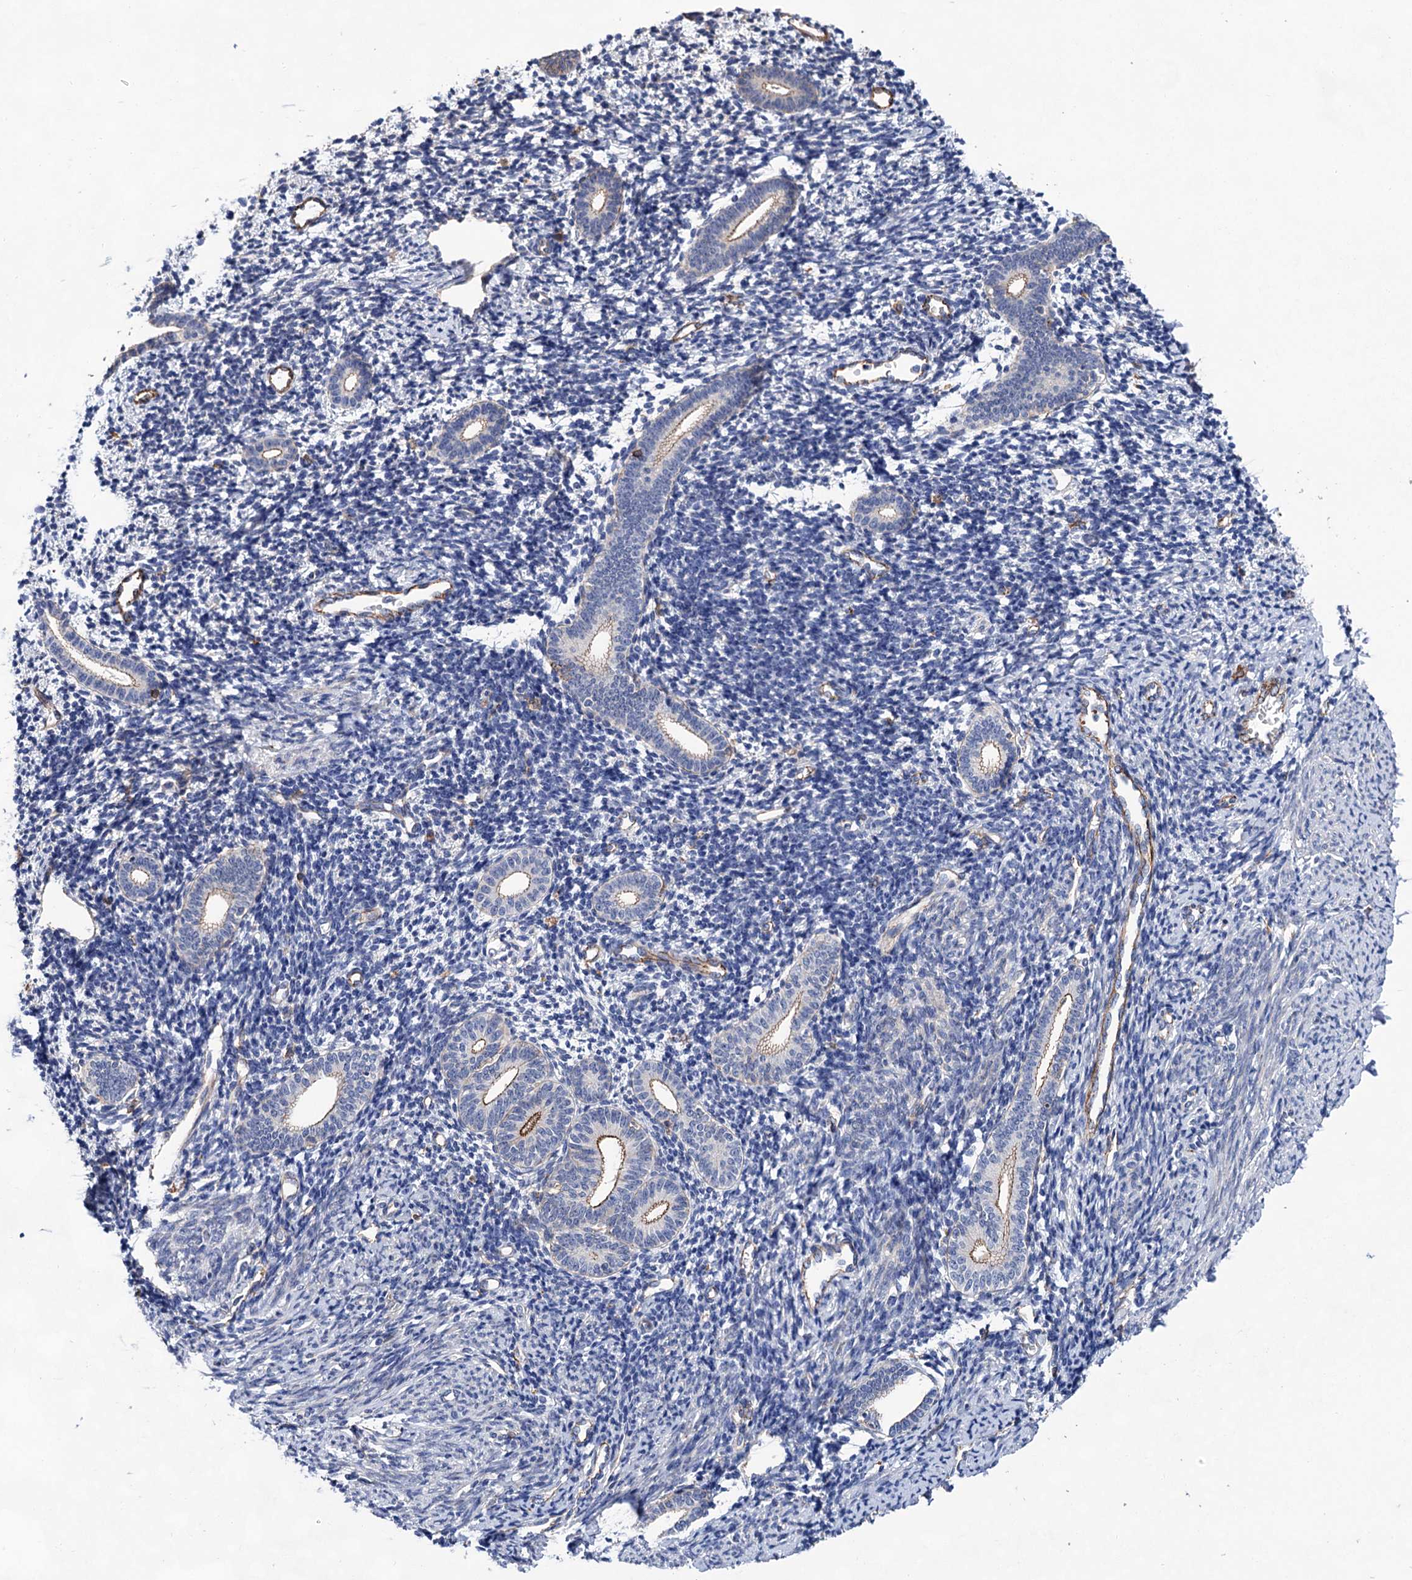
{"staining": {"intensity": "negative", "quantity": "none", "location": "none"}, "tissue": "endometrium", "cell_type": "Cells in endometrial stroma", "image_type": "normal", "snomed": [{"axis": "morphology", "description": "Normal tissue, NOS"}, {"axis": "topography", "description": "Endometrium"}], "caption": "Cells in endometrial stroma show no significant expression in normal endometrium. (DAB (3,3'-diaminobenzidine) IHC, high magnification).", "gene": "TMTC3", "patient": {"sex": "female", "age": 56}}